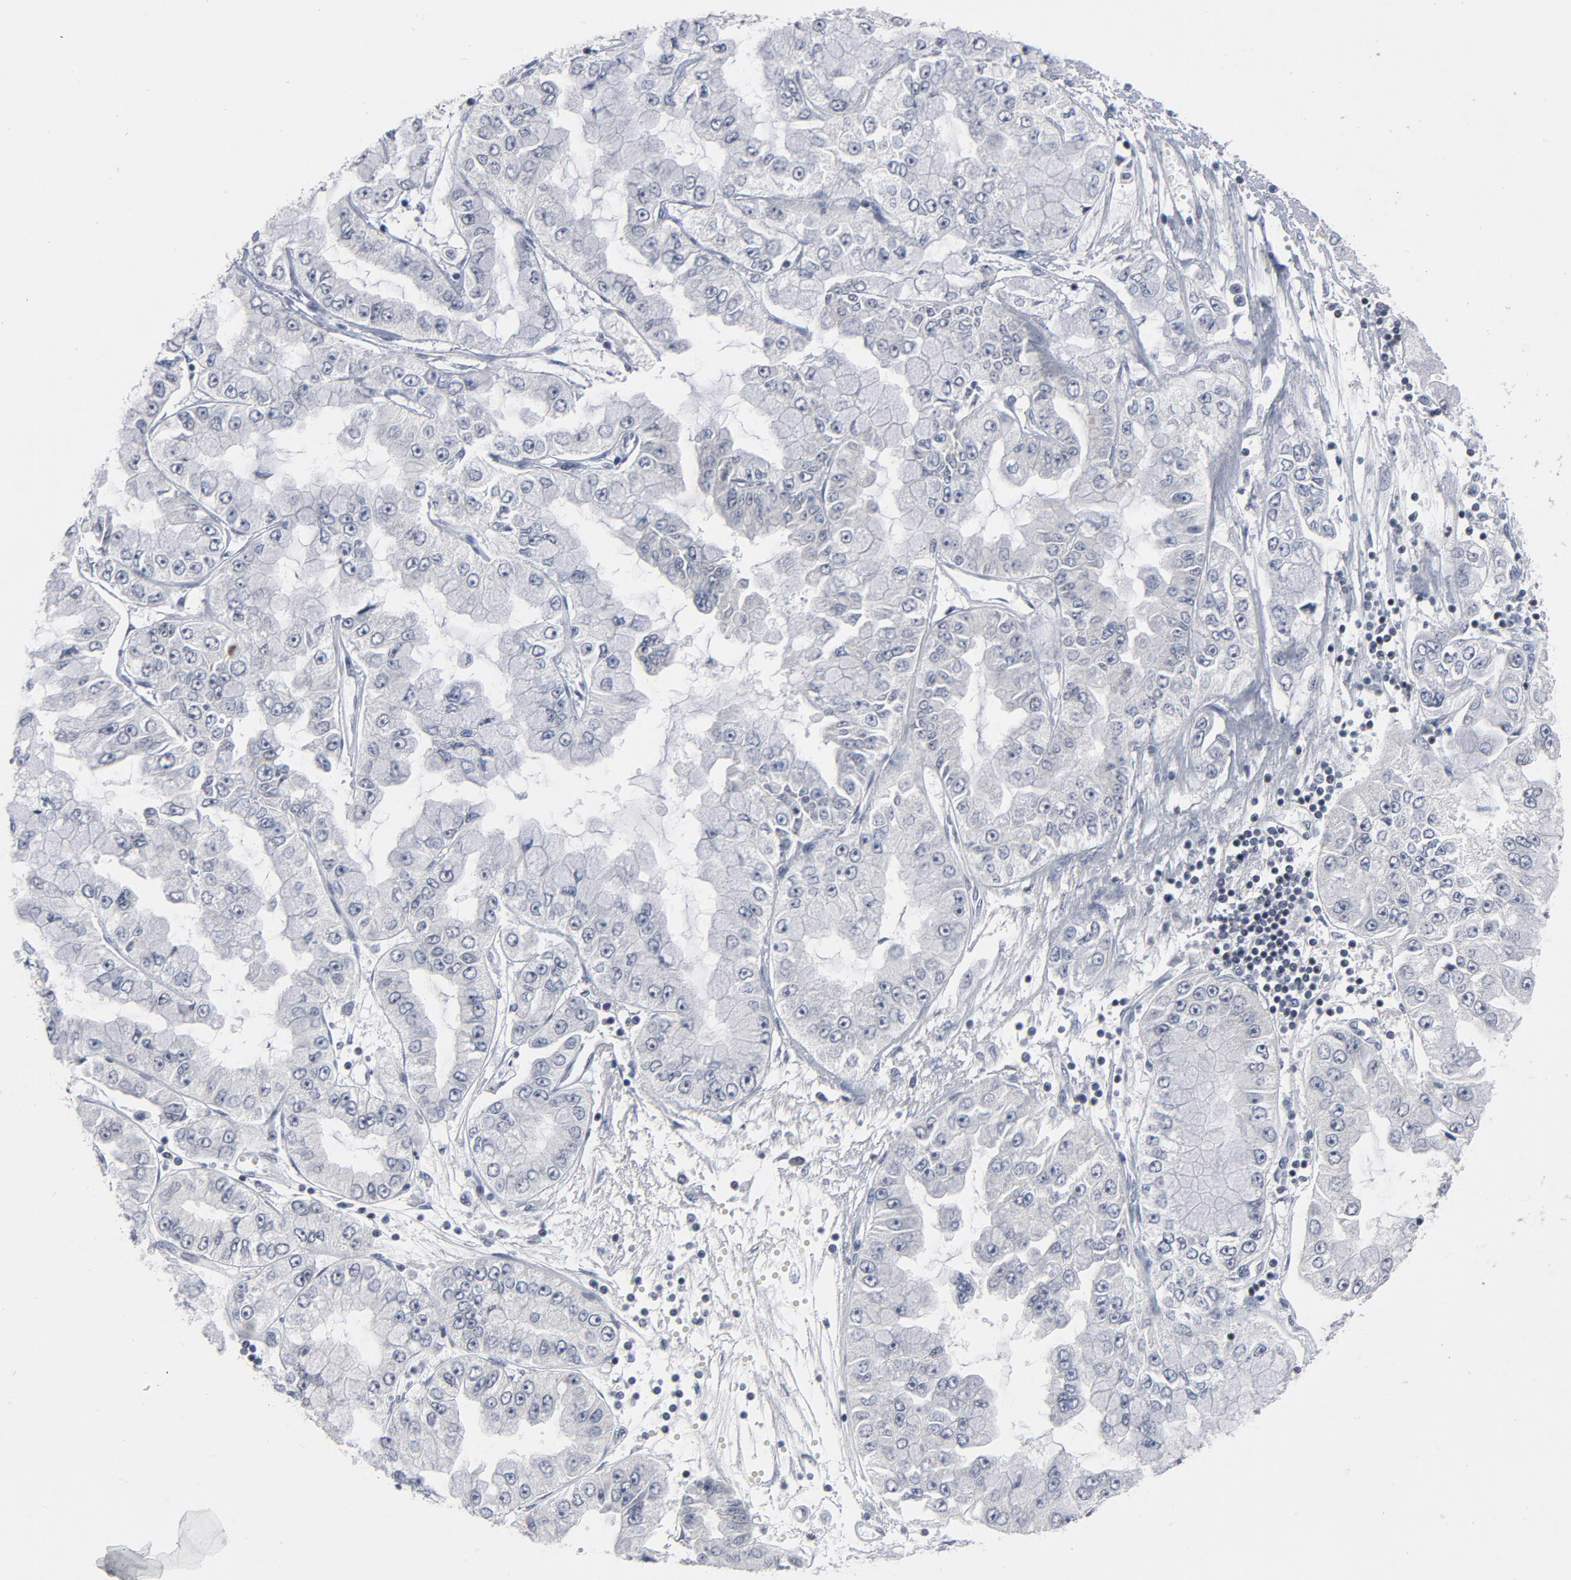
{"staining": {"intensity": "negative", "quantity": "none", "location": "none"}, "tissue": "liver cancer", "cell_type": "Tumor cells", "image_type": "cancer", "snomed": [{"axis": "morphology", "description": "Cholangiocarcinoma"}, {"axis": "topography", "description": "Liver"}], "caption": "This is an immunohistochemistry (IHC) micrograph of cholangiocarcinoma (liver). There is no positivity in tumor cells.", "gene": "GABPA", "patient": {"sex": "female", "age": 79}}